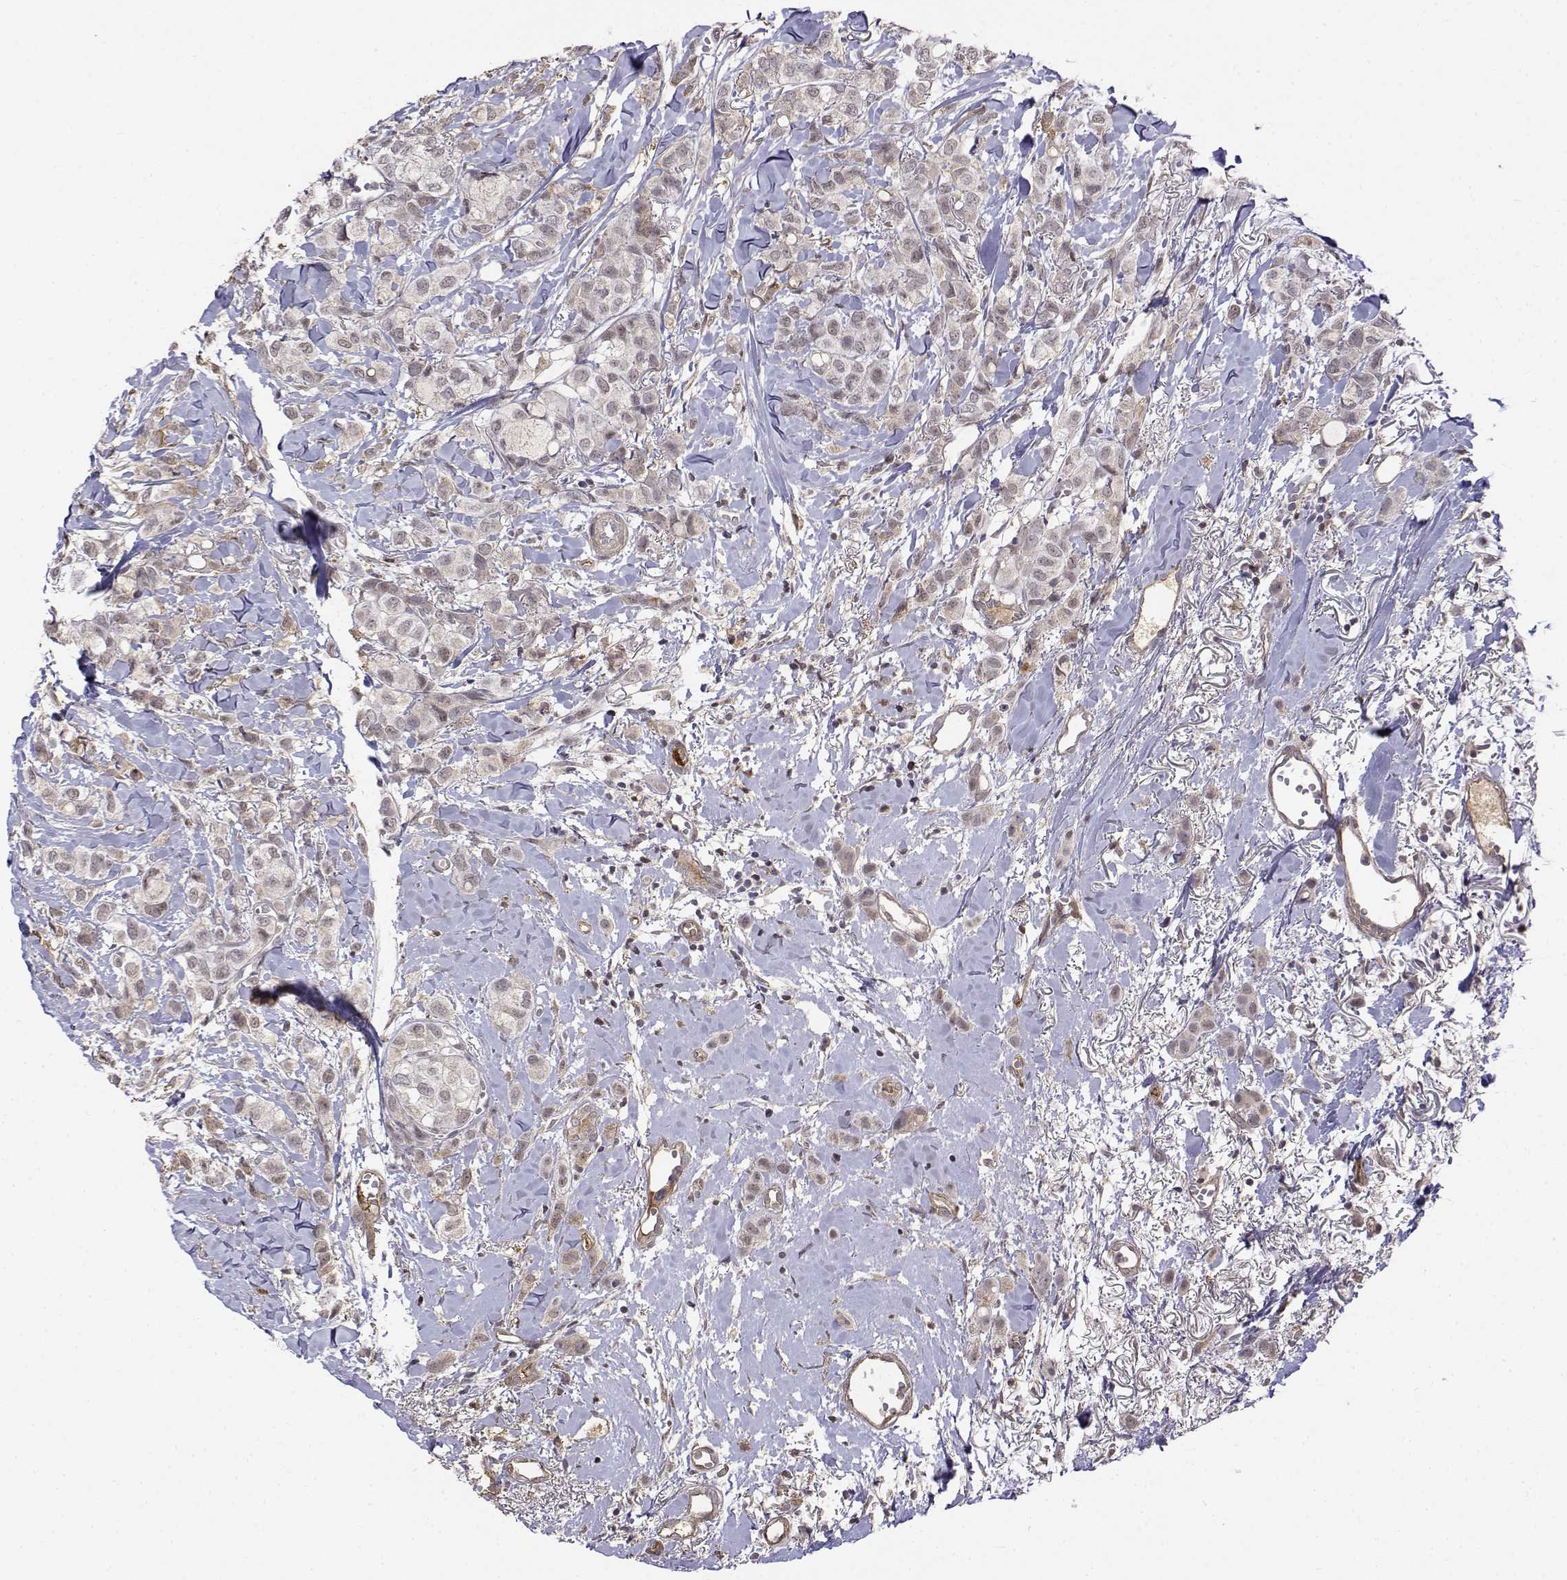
{"staining": {"intensity": "weak", "quantity": "<25%", "location": "cytoplasmic/membranous,nuclear"}, "tissue": "breast cancer", "cell_type": "Tumor cells", "image_type": "cancer", "snomed": [{"axis": "morphology", "description": "Duct carcinoma"}, {"axis": "topography", "description": "Breast"}], "caption": "There is no significant expression in tumor cells of invasive ductal carcinoma (breast). (Immunohistochemistry (ihc), brightfield microscopy, high magnification).", "gene": "ITGA7", "patient": {"sex": "female", "age": 85}}